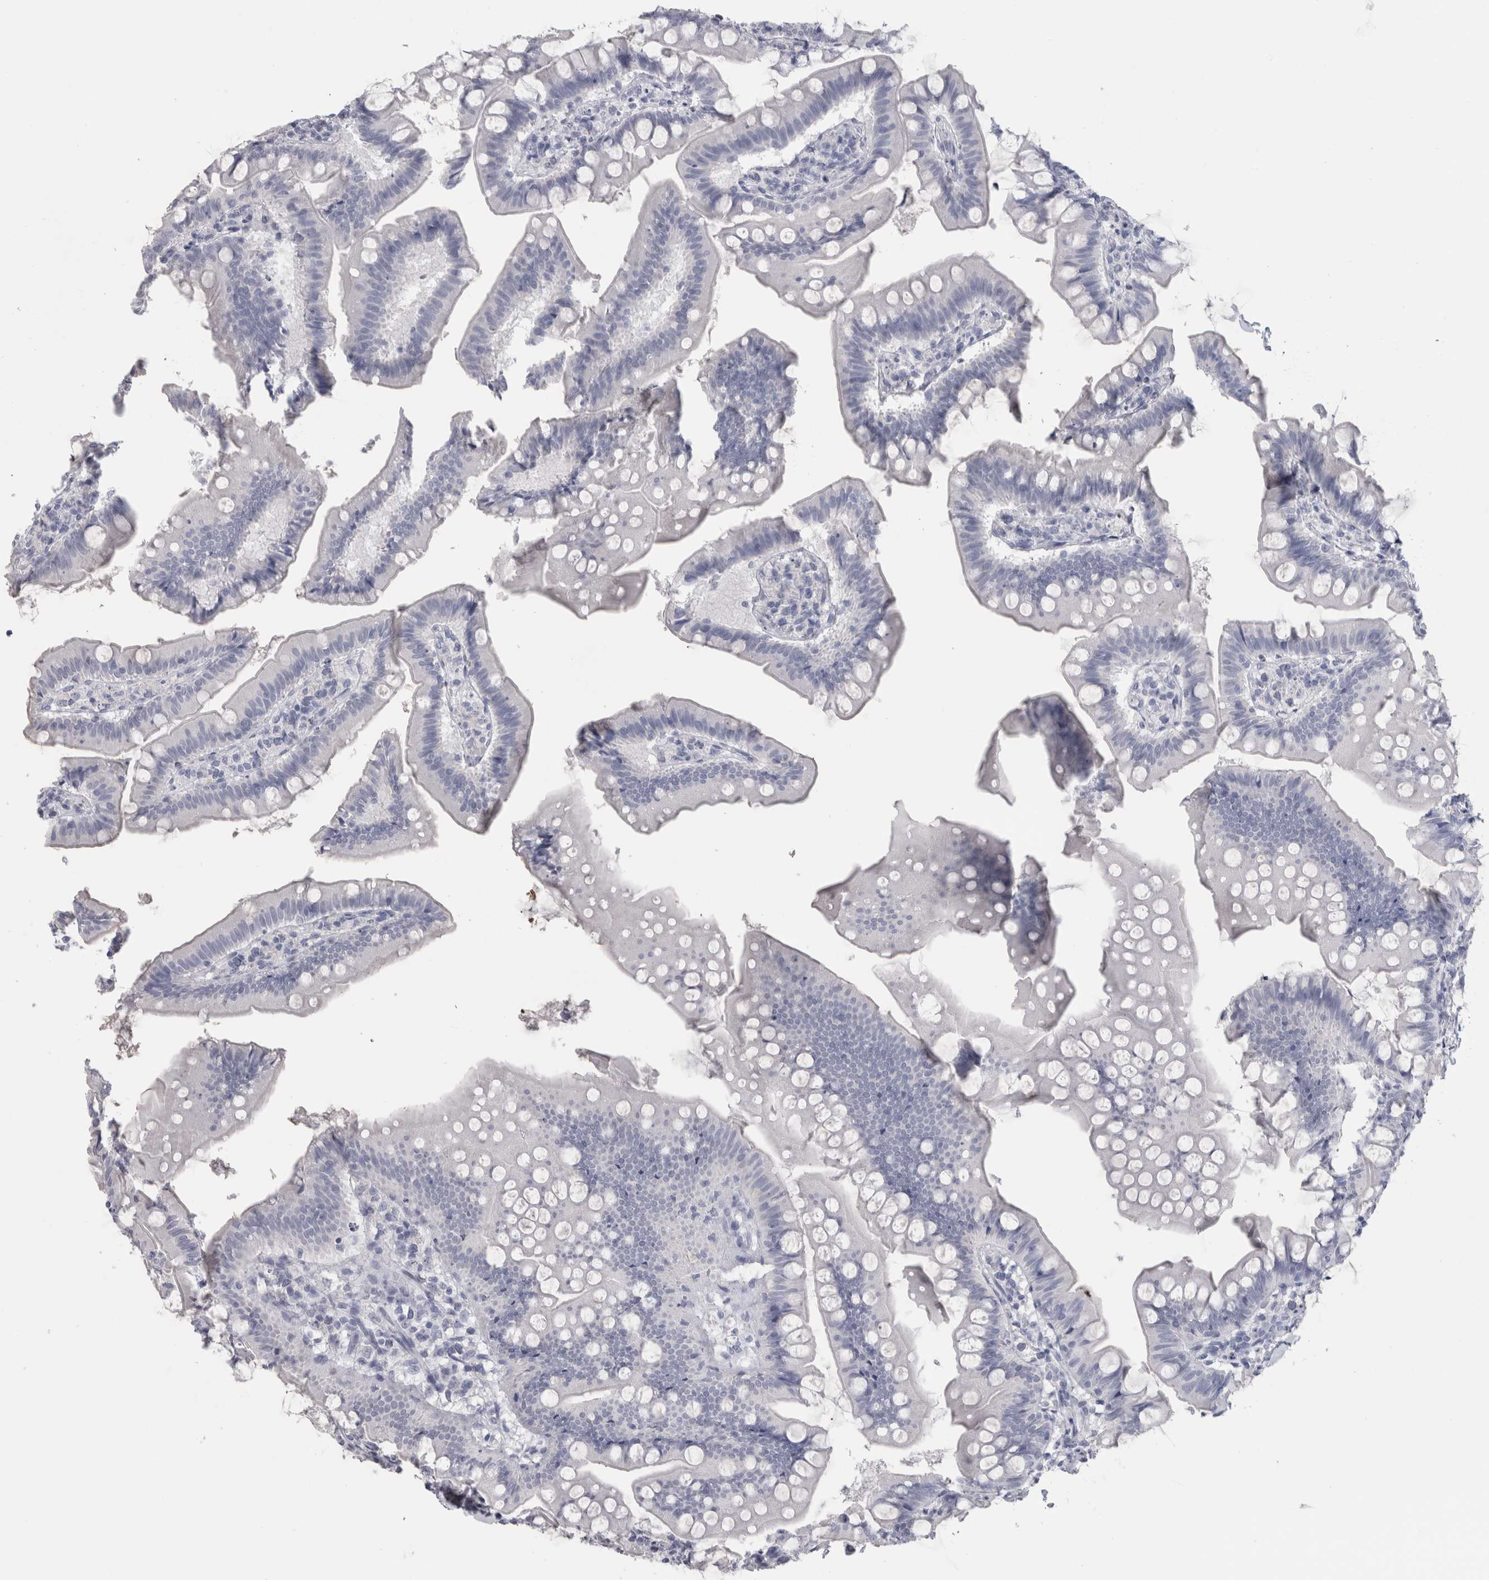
{"staining": {"intensity": "negative", "quantity": "none", "location": "none"}, "tissue": "small intestine", "cell_type": "Glandular cells", "image_type": "normal", "snomed": [{"axis": "morphology", "description": "Normal tissue, NOS"}, {"axis": "topography", "description": "Small intestine"}], "caption": "This is a micrograph of immunohistochemistry staining of normal small intestine, which shows no staining in glandular cells. (Immunohistochemistry (ihc), brightfield microscopy, high magnification).", "gene": "PTH", "patient": {"sex": "male", "age": 7}}